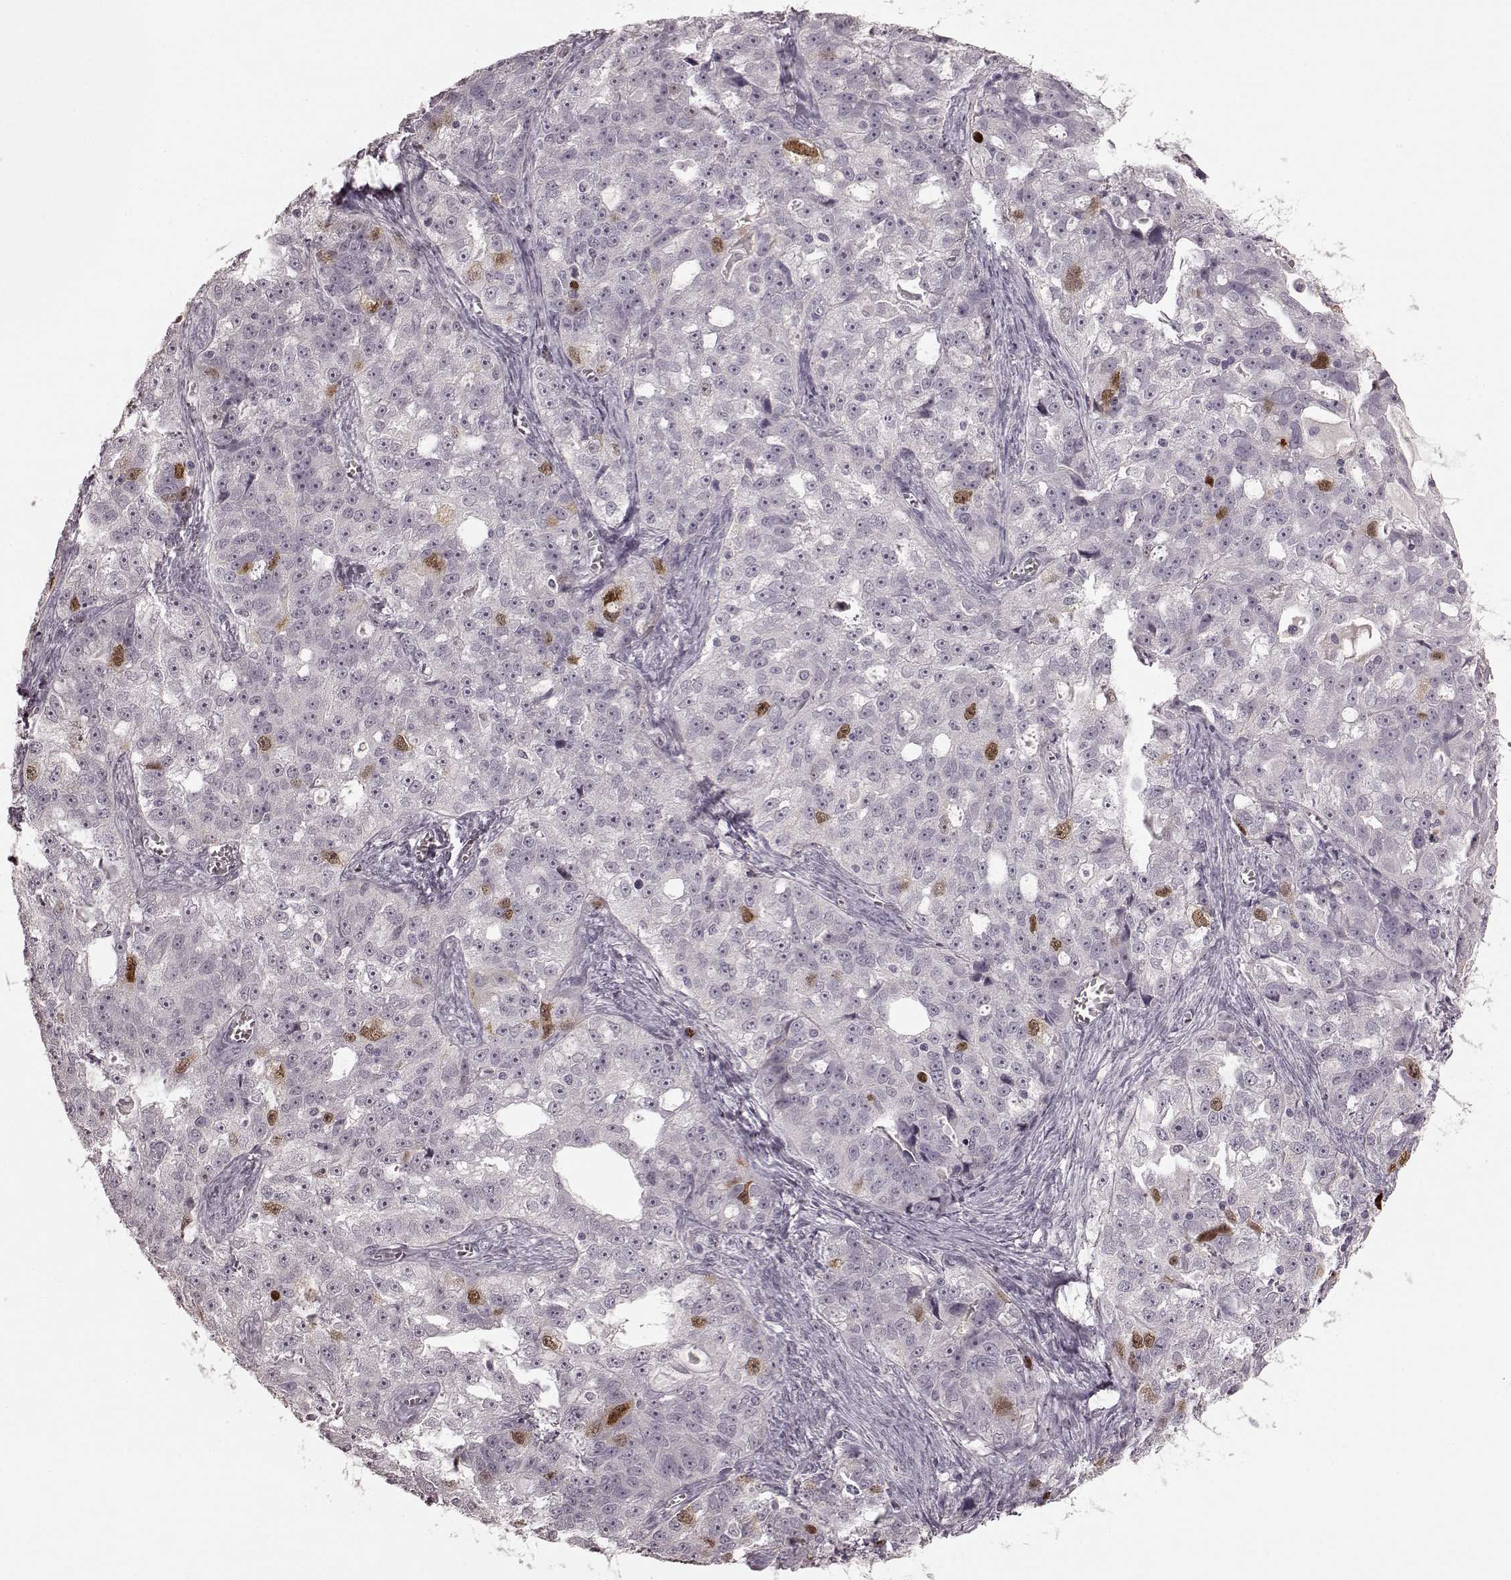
{"staining": {"intensity": "moderate", "quantity": "<25%", "location": "nuclear"}, "tissue": "ovarian cancer", "cell_type": "Tumor cells", "image_type": "cancer", "snomed": [{"axis": "morphology", "description": "Cystadenocarcinoma, serous, NOS"}, {"axis": "topography", "description": "Ovary"}], "caption": "Protein expression analysis of ovarian cancer reveals moderate nuclear staining in approximately <25% of tumor cells.", "gene": "CCNA2", "patient": {"sex": "female", "age": 51}}